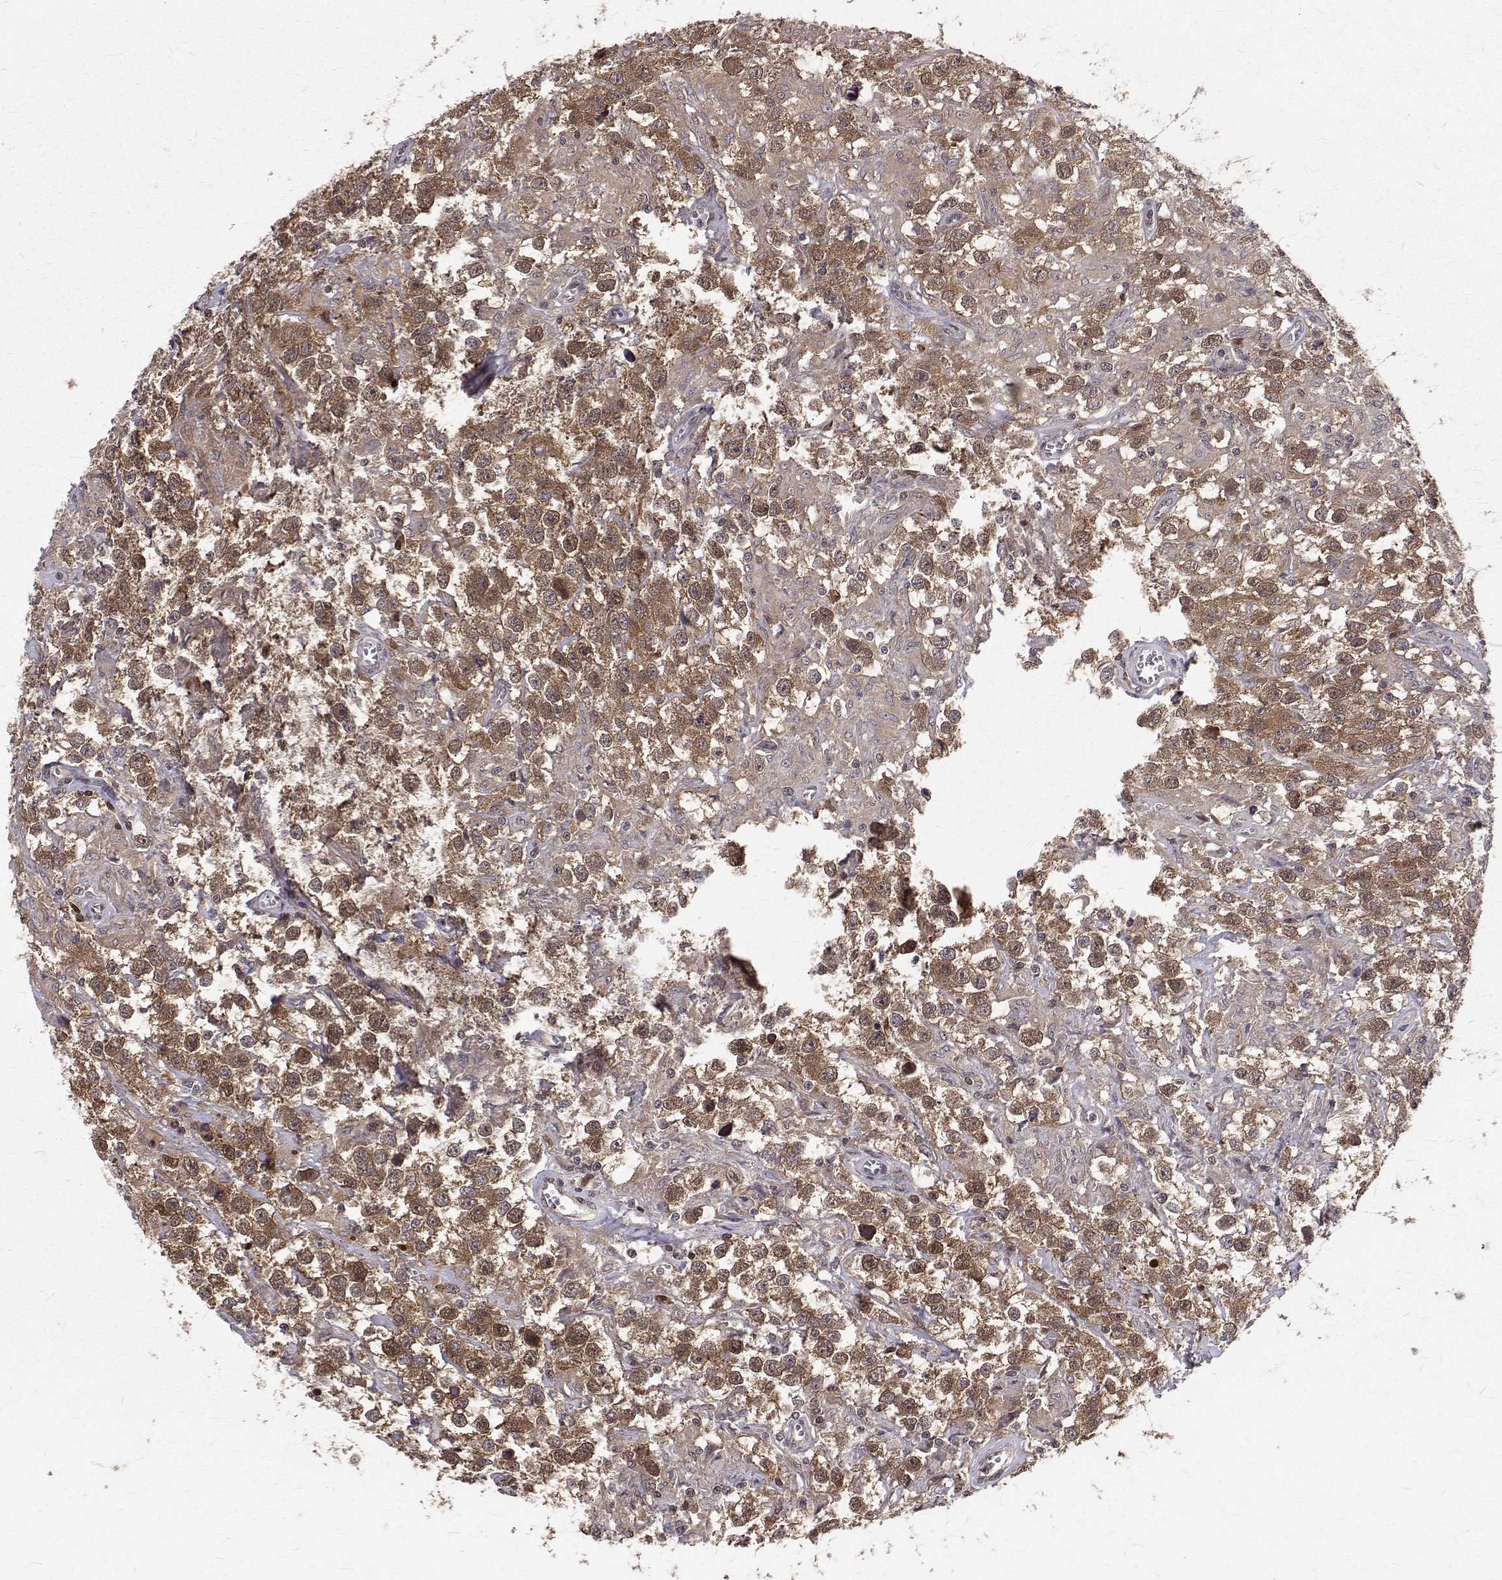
{"staining": {"intensity": "moderate", "quantity": ">75%", "location": "cytoplasmic/membranous,nuclear"}, "tissue": "testis cancer", "cell_type": "Tumor cells", "image_type": "cancer", "snomed": [{"axis": "morphology", "description": "Seminoma, NOS"}, {"axis": "topography", "description": "Testis"}], "caption": "The photomicrograph demonstrates immunohistochemical staining of testis cancer. There is moderate cytoplasmic/membranous and nuclear staining is seen in about >75% of tumor cells.", "gene": "NIF3L1", "patient": {"sex": "male", "age": 43}}